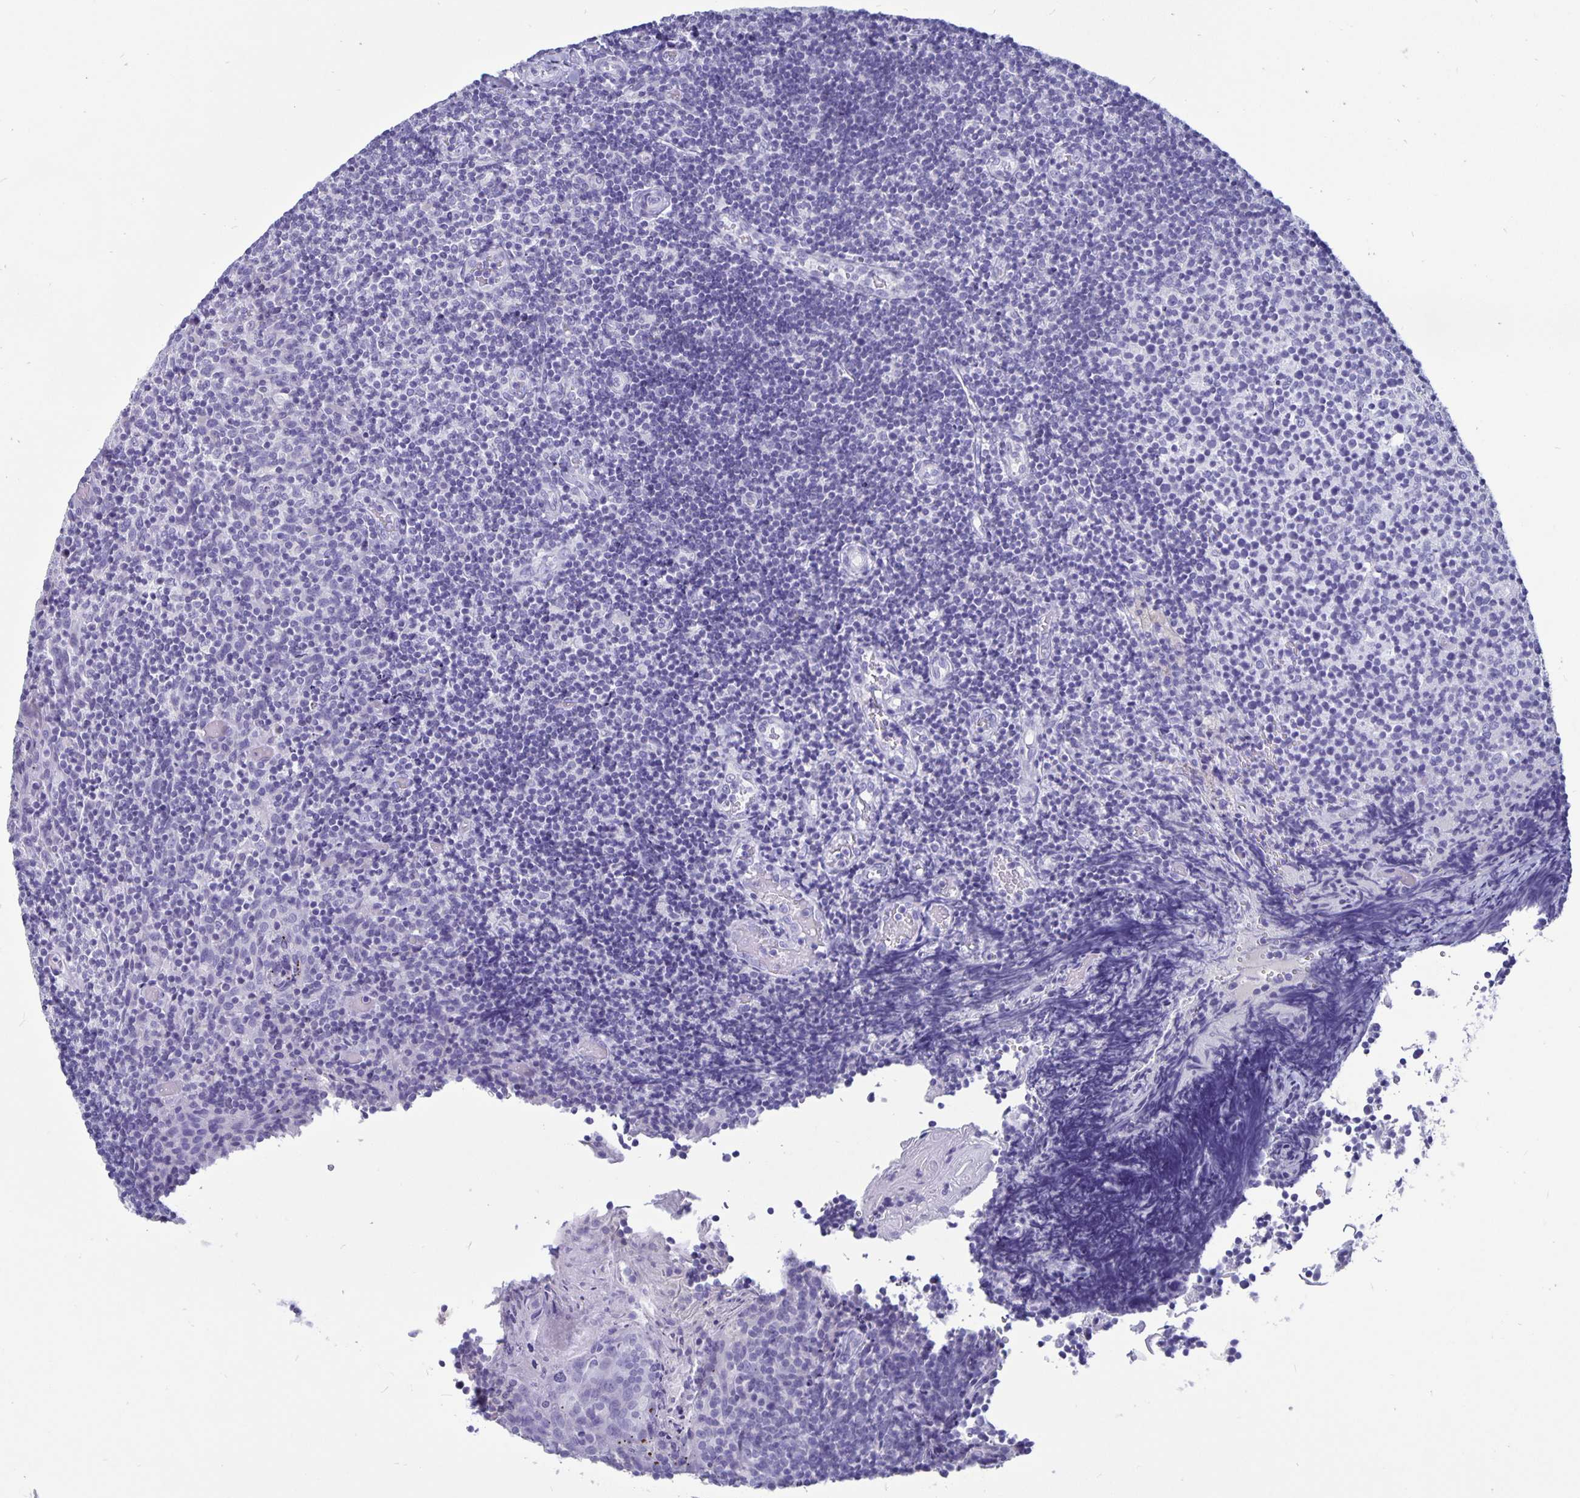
{"staining": {"intensity": "negative", "quantity": "none", "location": "none"}, "tissue": "tonsil", "cell_type": "Germinal center cells", "image_type": "normal", "snomed": [{"axis": "morphology", "description": "Normal tissue, NOS"}, {"axis": "topography", "description": "Tonsil"}], "caption": "Immunohistochemistry (IHC) of normal tonsil demonstrates no expression in germinal center cells. (Brightfield microscopy of DAB (3,3'-diaminobenzidine) immunohistochemistry (IHC) at high magnification).", "gene": "BPIFA3", "patient": {"sex": "female", "age": 10}}